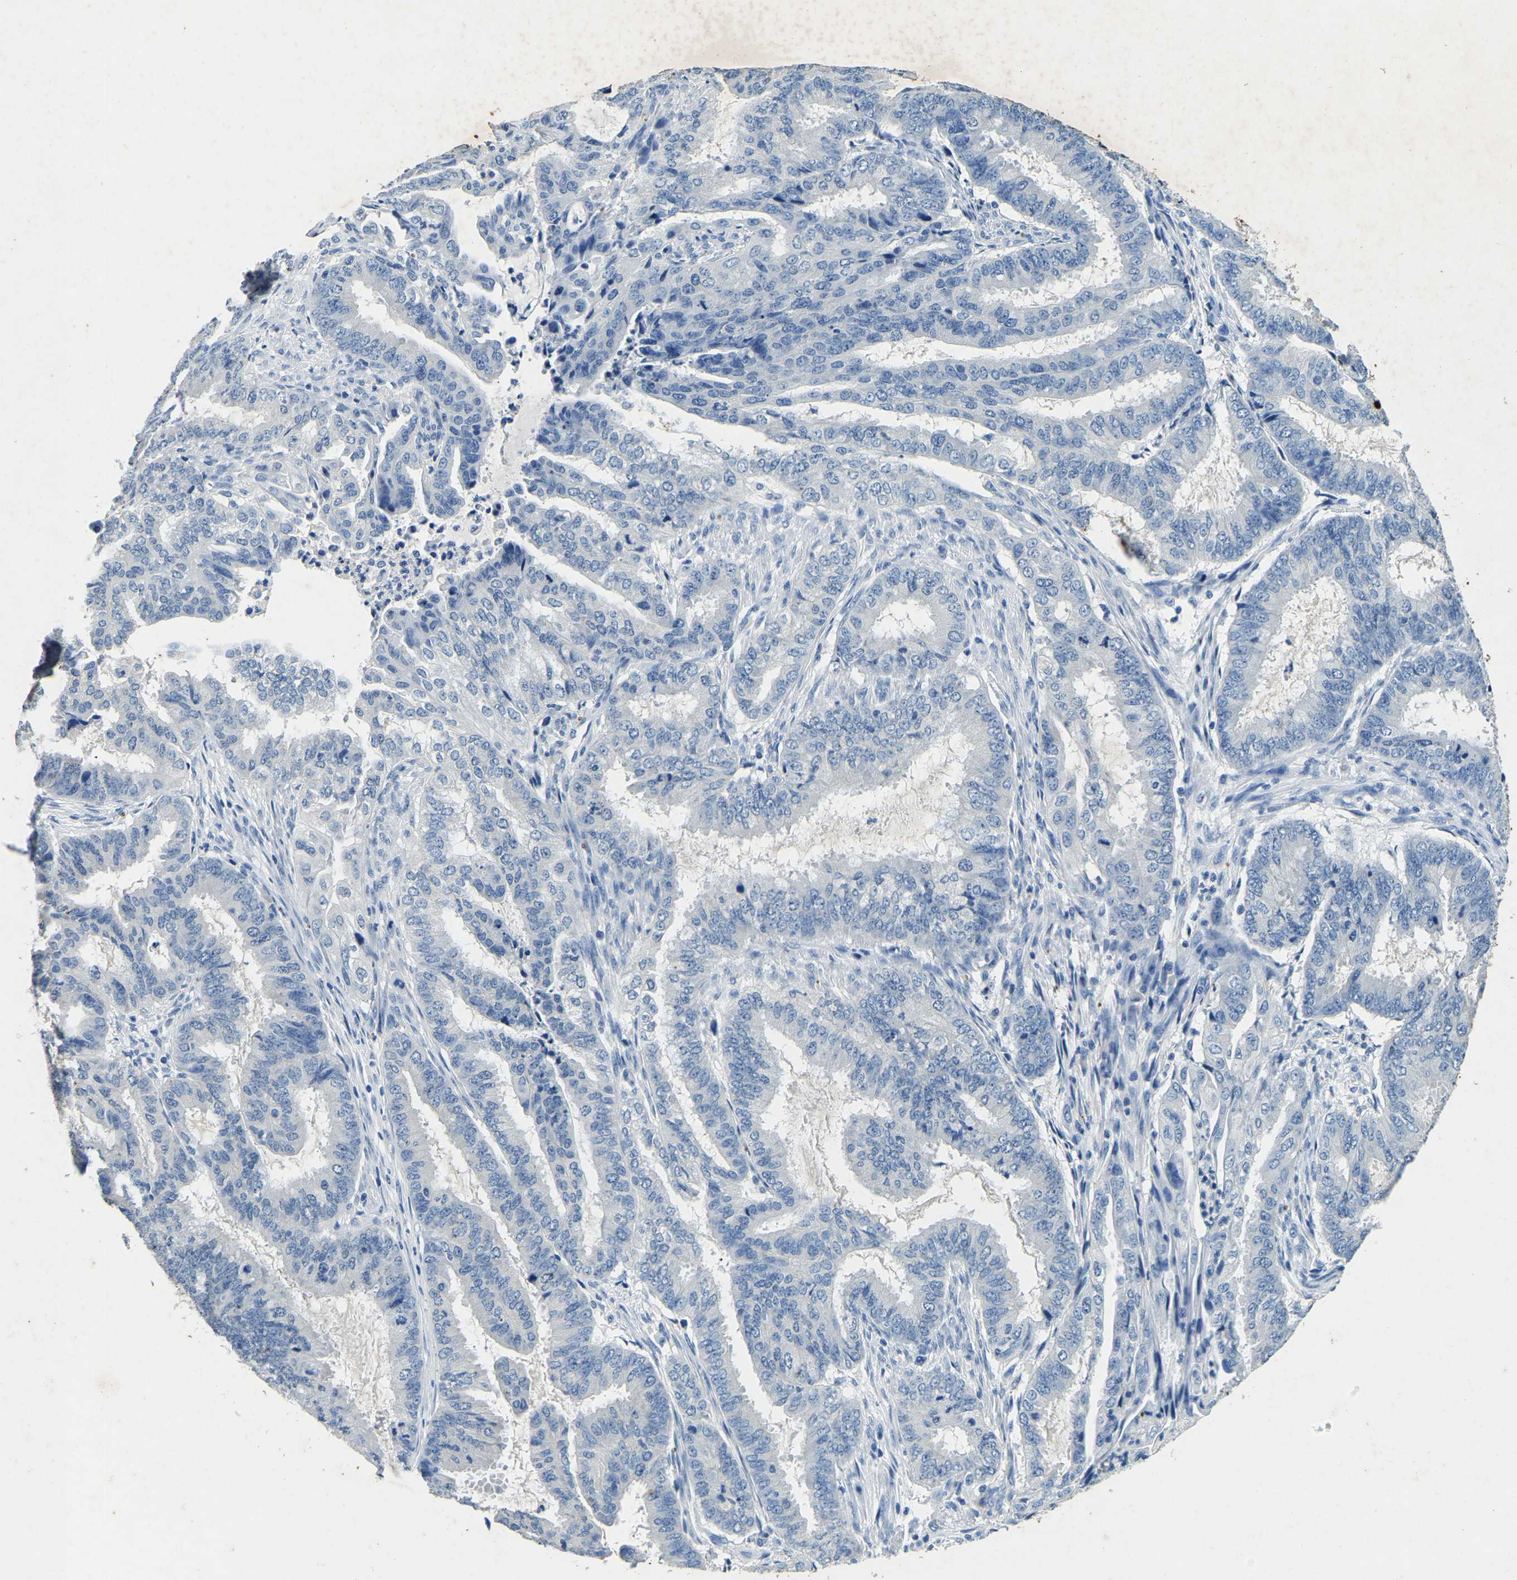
{"staining": {"intensity": "negative", "quantity": "none", "location": "none"}, "tissue": "endometrial cancer", "cell_type": "Tumor cells", "image_type": "cancer", "snomed": [{"axis": "morphology", "description": "Adenocarcinoma, NOS"}, {"axis": "topography", "description": "Endometrium"}], "caption": "Endometrial cancer (adenocarcinoma) stained for a protein using immunohistochemistry (IHC) reveals no staining tumor cells.", "gene": "UBN2", "patient": {"sex": "female", "age": 51}}